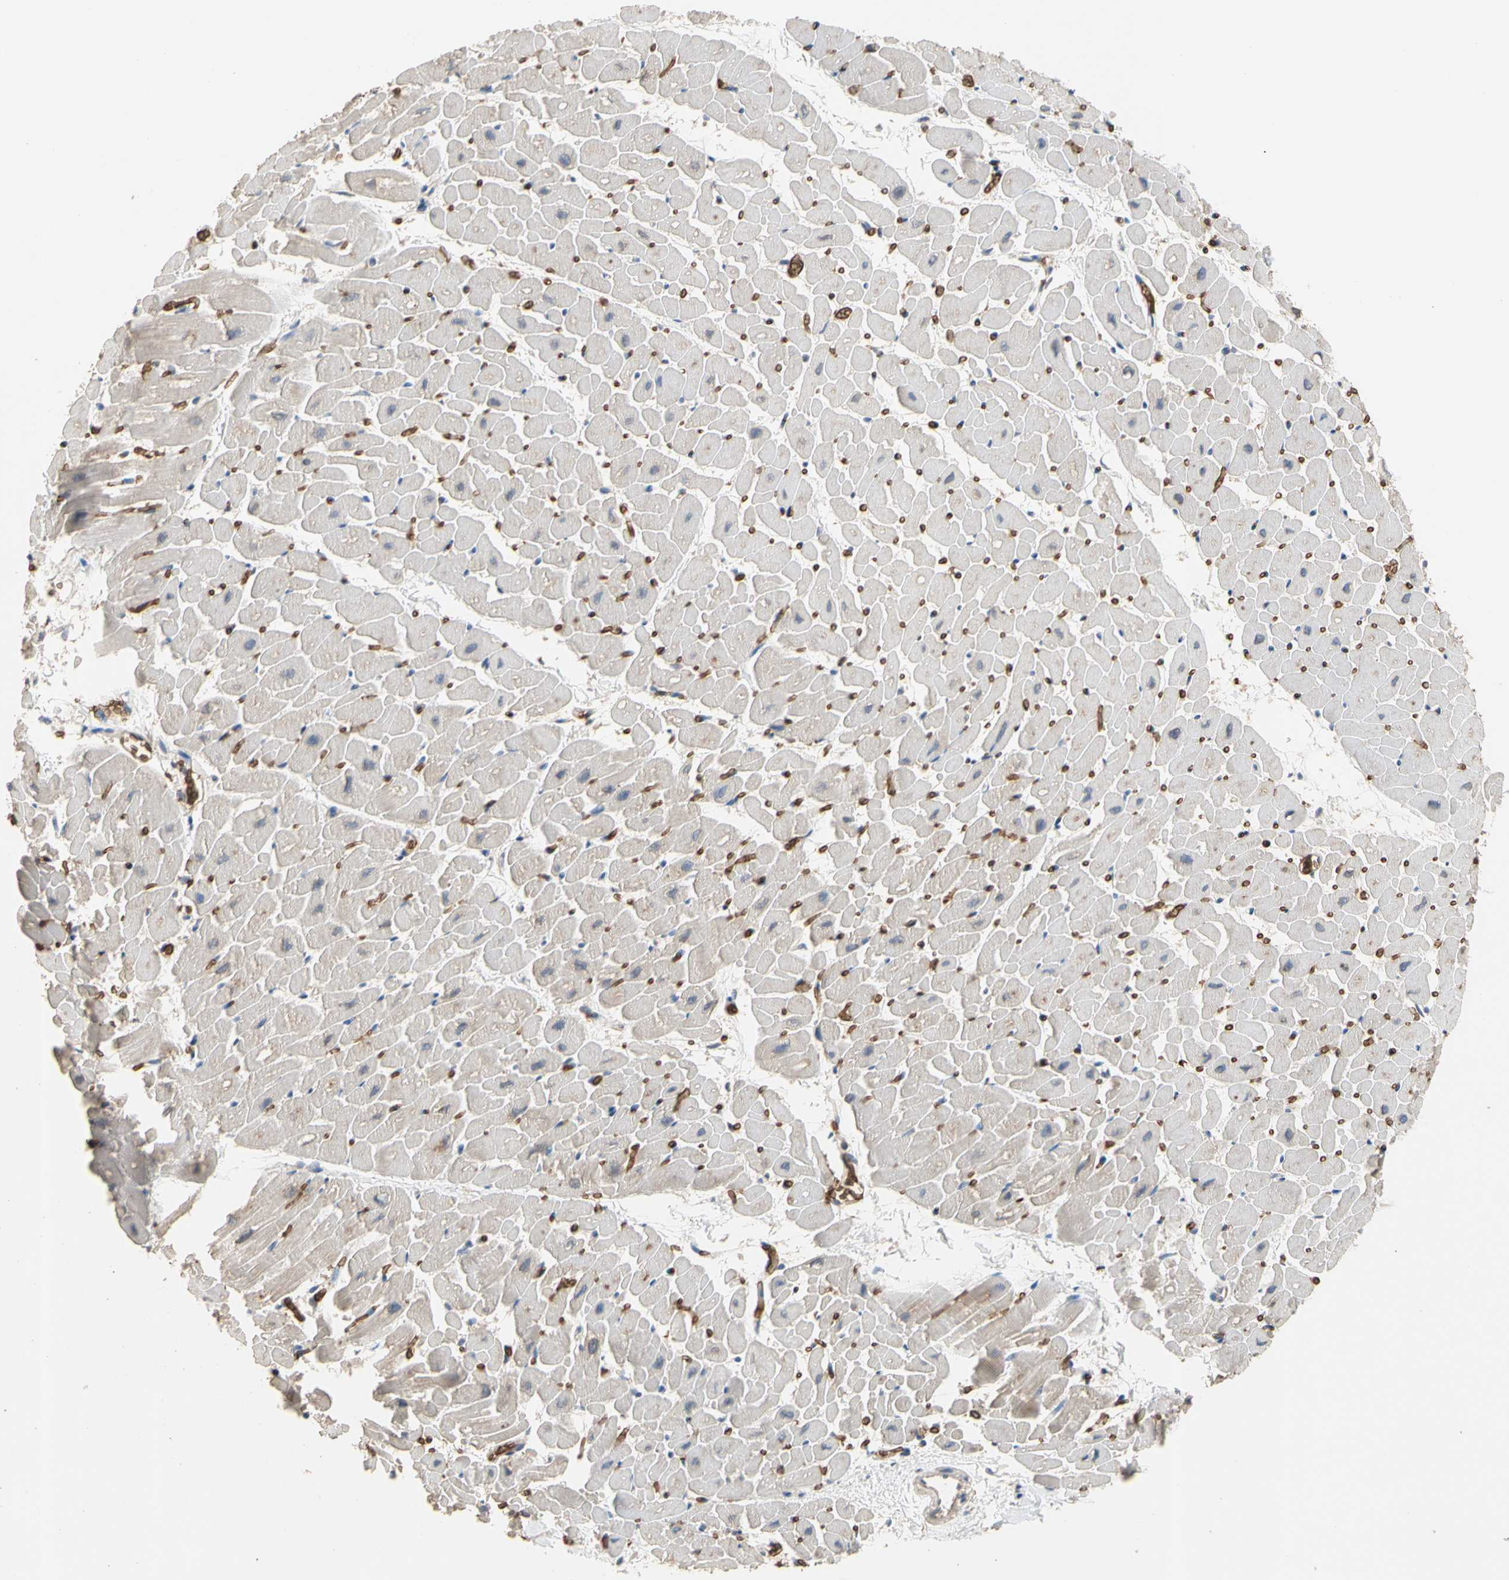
{"staining": {"intensity": "negative", "quantity": "none", "location": "none"}, "tissue": "heart muscle", "cell_type": "Cardiomyocytes", "image_type": "normal", "snomed": [{"axis": "morphology", "description": "Normal tissue, NOS"}, {"axis": "topography", "description": "Heart"}], "caption": "IHC histopathology image of normal heart muscle stained for a protein (brown), which reveals no positivity in cardiomyocytes.", "gene": "RIOK2", "patient": {"sex": "male", "age": 45}}